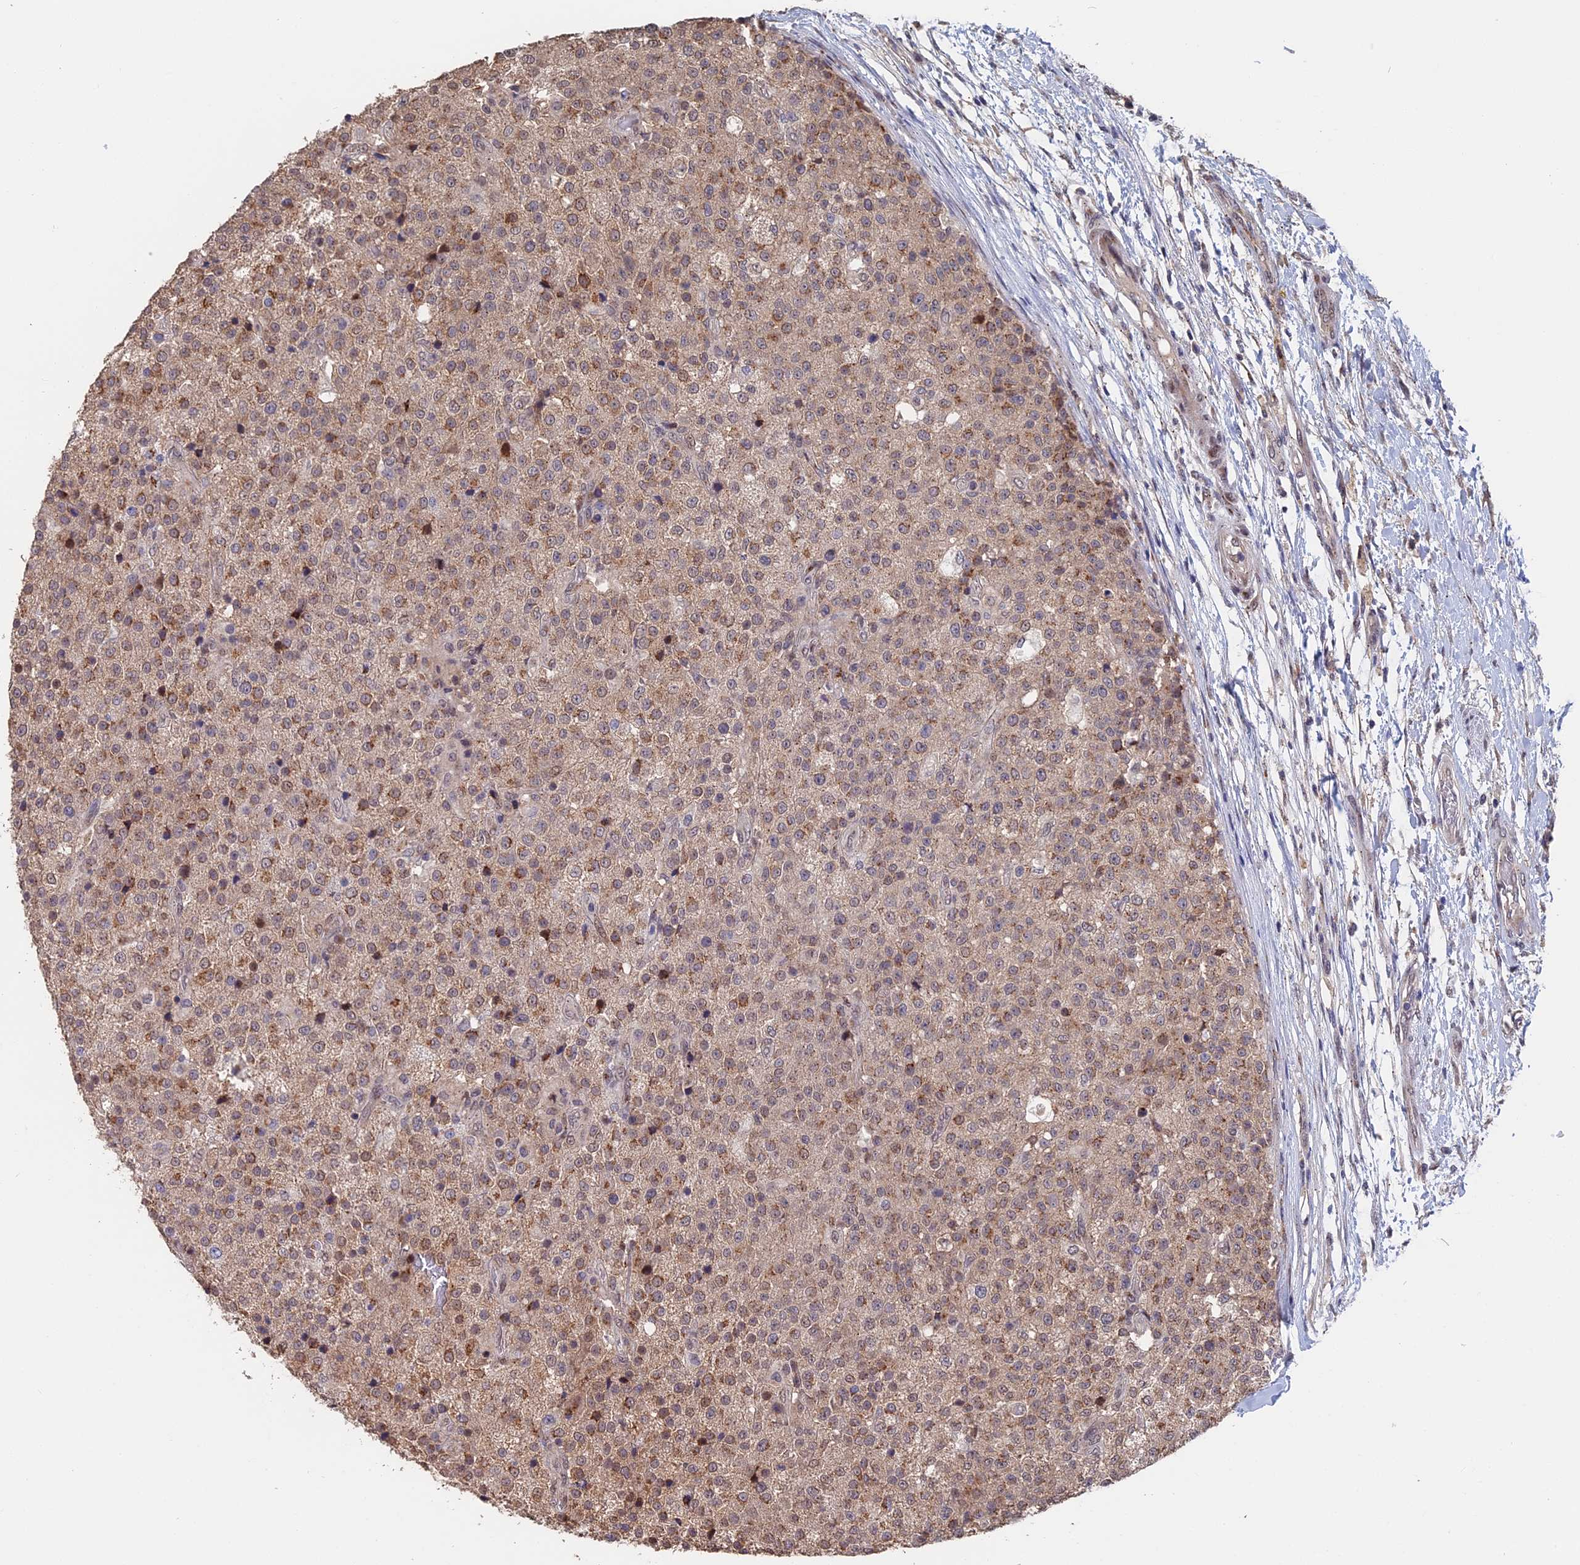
{"staining": {"intensity": "moderate", "quantity": ">75%", "location": "cytoplasmic/membranous,nuclear"}, "tissue": "testis cancer", "cell_type": "Tumor cells", "image_type": "cancer", "snomed": [{"axis": "morphology", "description": "Seminoma, NOS"}, {"axis": "topography", "description": "Testis"}], "caption": "Approximately >75% of tumor cells in testis seminoma demonstrate moderate cytoplasmic/membranous and nuclear protein positivity as visualized by brown immunohistochemical staining.", "gene": "PIGQ", "patient": {"sex": "male", "age": 59}}